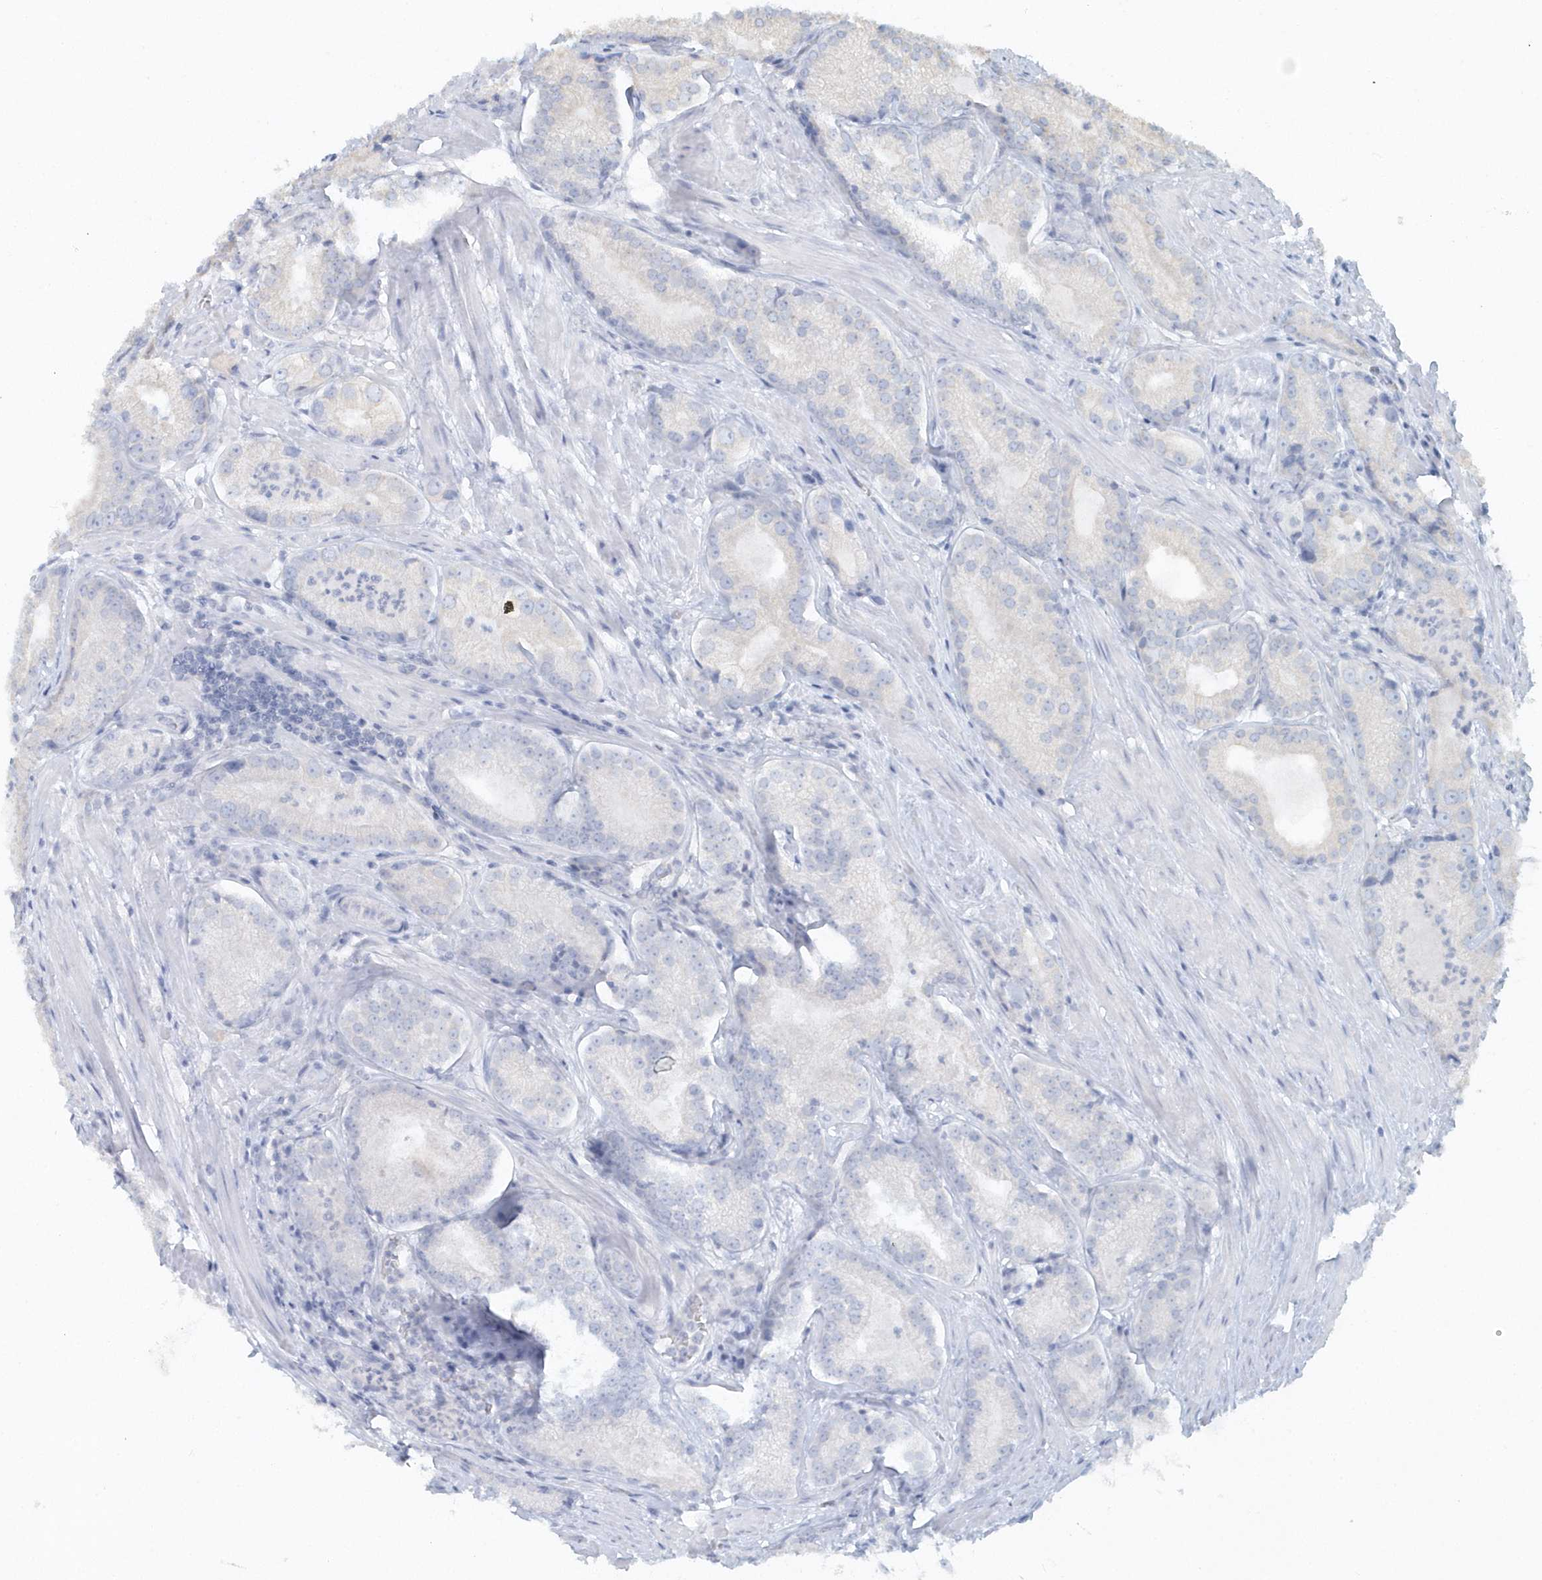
{"staining": {"intensity": "negative", "quantity": "none", "location": "none"}, "tissue": "prostate cancer", "cell_type": "Tumor cells", "image_type": "cancer", "snomed": [{"axis": "morphology", "description": "Adenocarcinoma, Low grade"}, {"axis": "topography", "description": "Prostate"}], "caption": "This is a photomicrograph of immunohistochemistry (IHC) staining of adenocarcinoma (low-grade) (prostate), which shows no expression in tumor cells.", "gene": "MMRN1", "patient": {"sex": "male", "age": 54}}